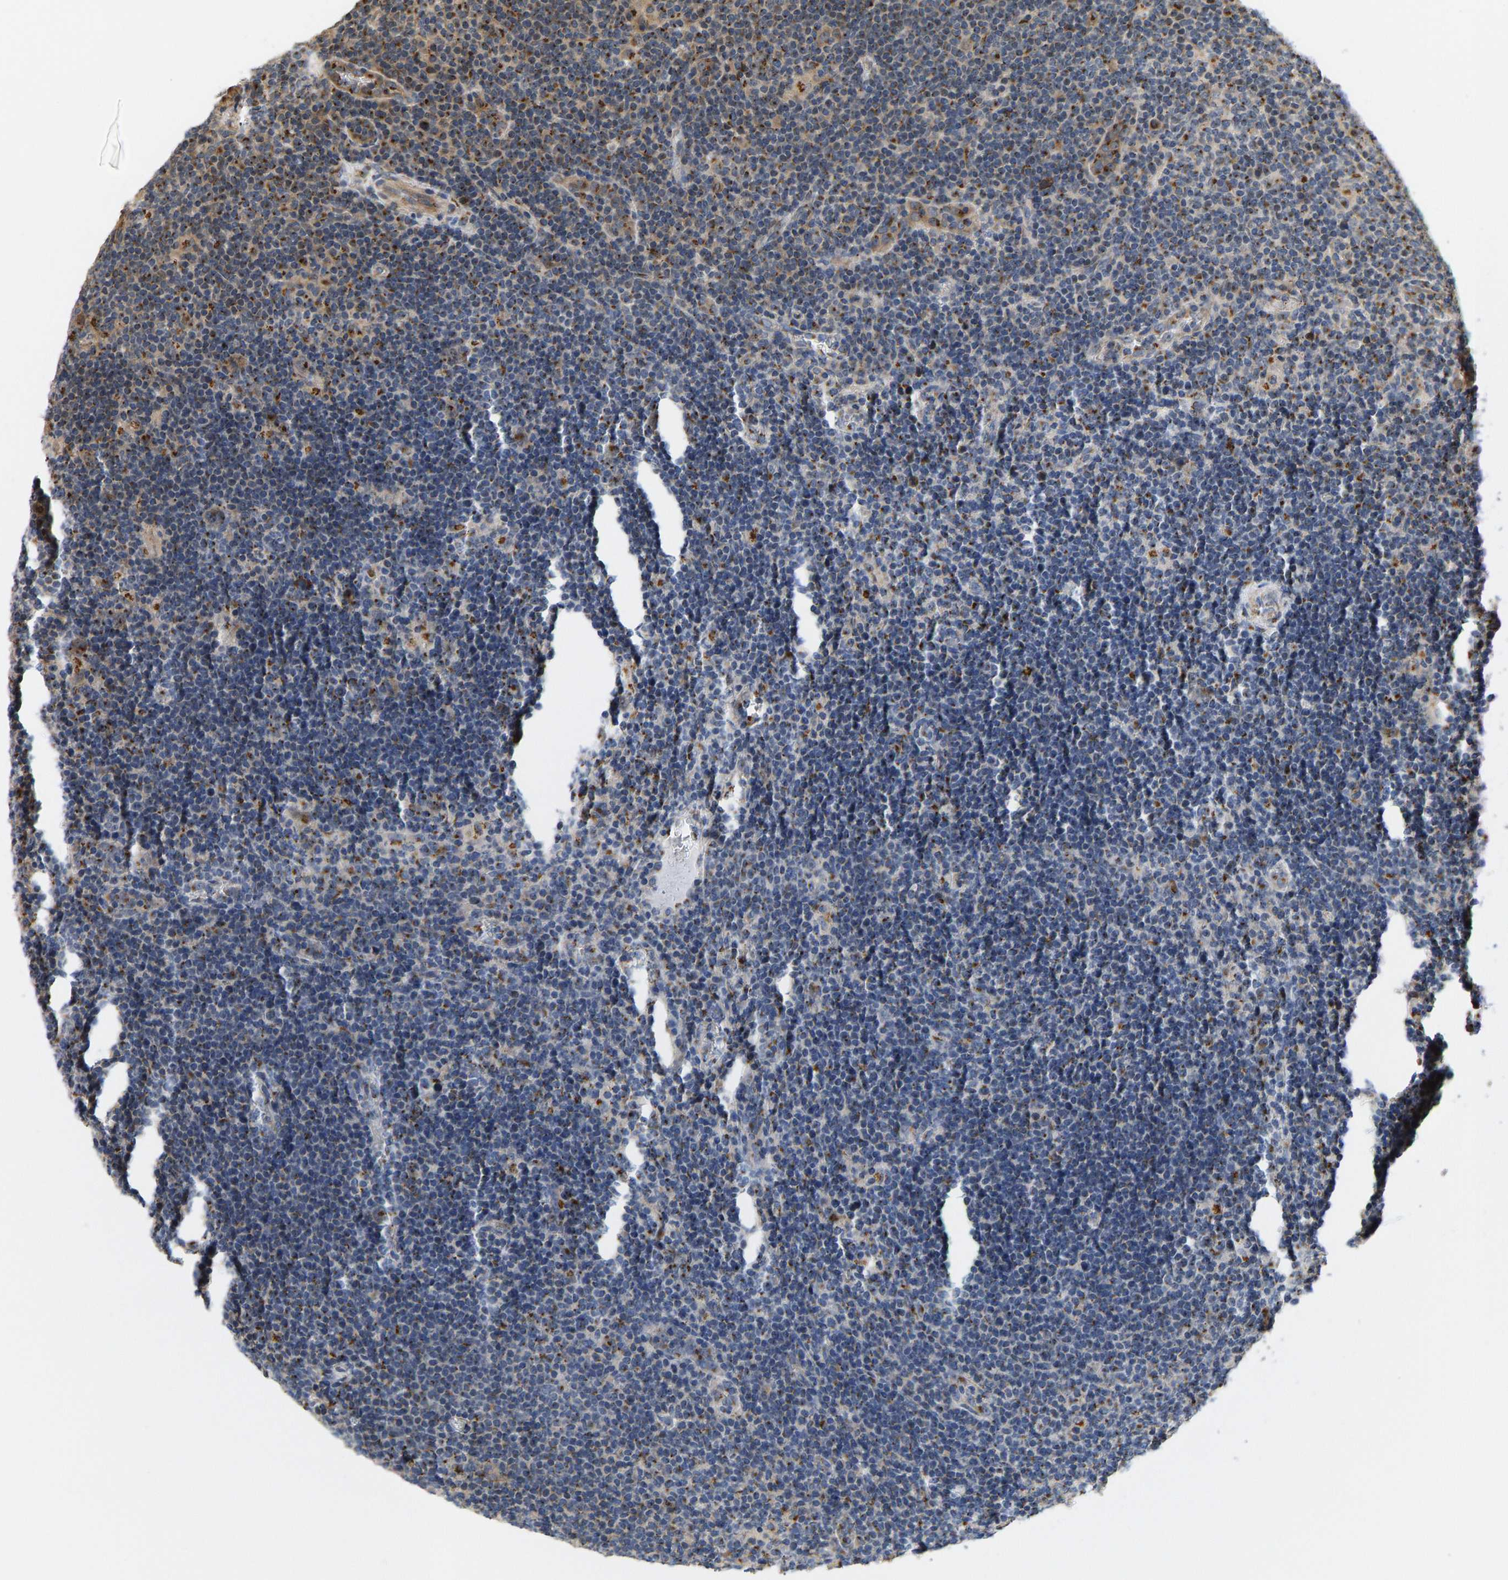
{"staining": {"intensity": "moderate", "quantity": ">75%", "location": "cytoplasmic/membranous"}, "tissue": "lymphoma", "cell_type": "Tumor cells", "image_type": "cancer", "snomed": [{"axis": "morphology", "description": "Hodgkin's disease, NOS"}, {"axis": "topography", "description": "Lymph node"}], "caption": "The histopathology image shows immunohistochemical staining of Hodgkin's disease. There is moderate cytoplasmic/membranous positivity is present in approximately >75% of tumor cells. Nuclei are stained in blue.", "gene": "YIPF4", "patient": {"sex": "female", "age": 57}}